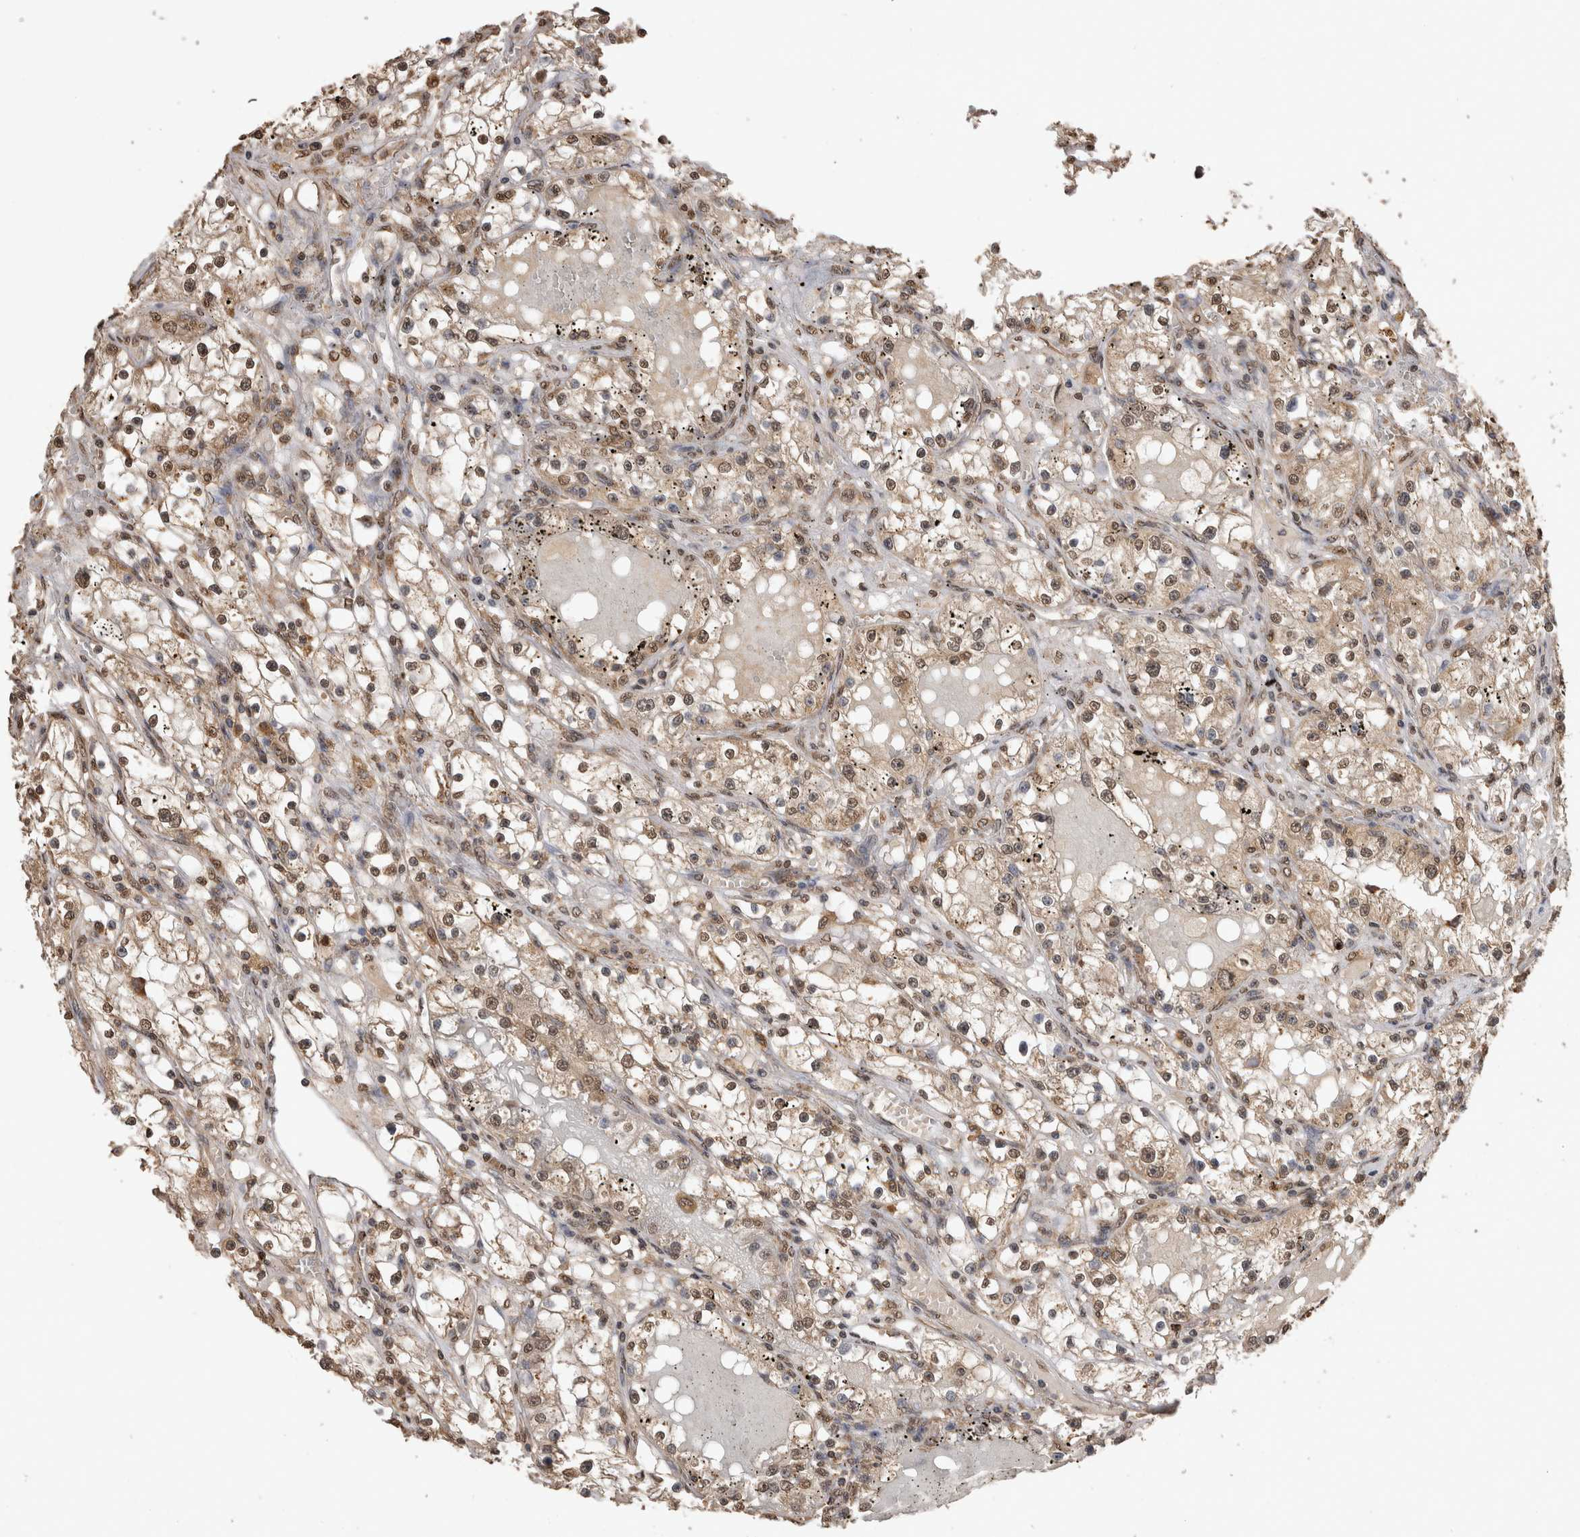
{"staining": {"intensity": "moderate", "quantity": ">75%", "location": "cytoplasmic/membranous,nuclear"}, "tissue": "renal cancer", "cell_type": "Tumor cells", "image_type": "cancer", "snomed": [{"axis": "morphology", "description": "Adenocarcinoma, NOS"}, {"axis": "topography", "description": "Kidney"}], "caption": "Renal cancer (adenocarcinoma) was stained to show a protein in brown. There is medium levels of moderate cytoplasmic/membranous and nuclear staining in approximately >75% of tumor cells.", "gene": "SOCS5", "patient": {"sex": "male", "age": 56}}